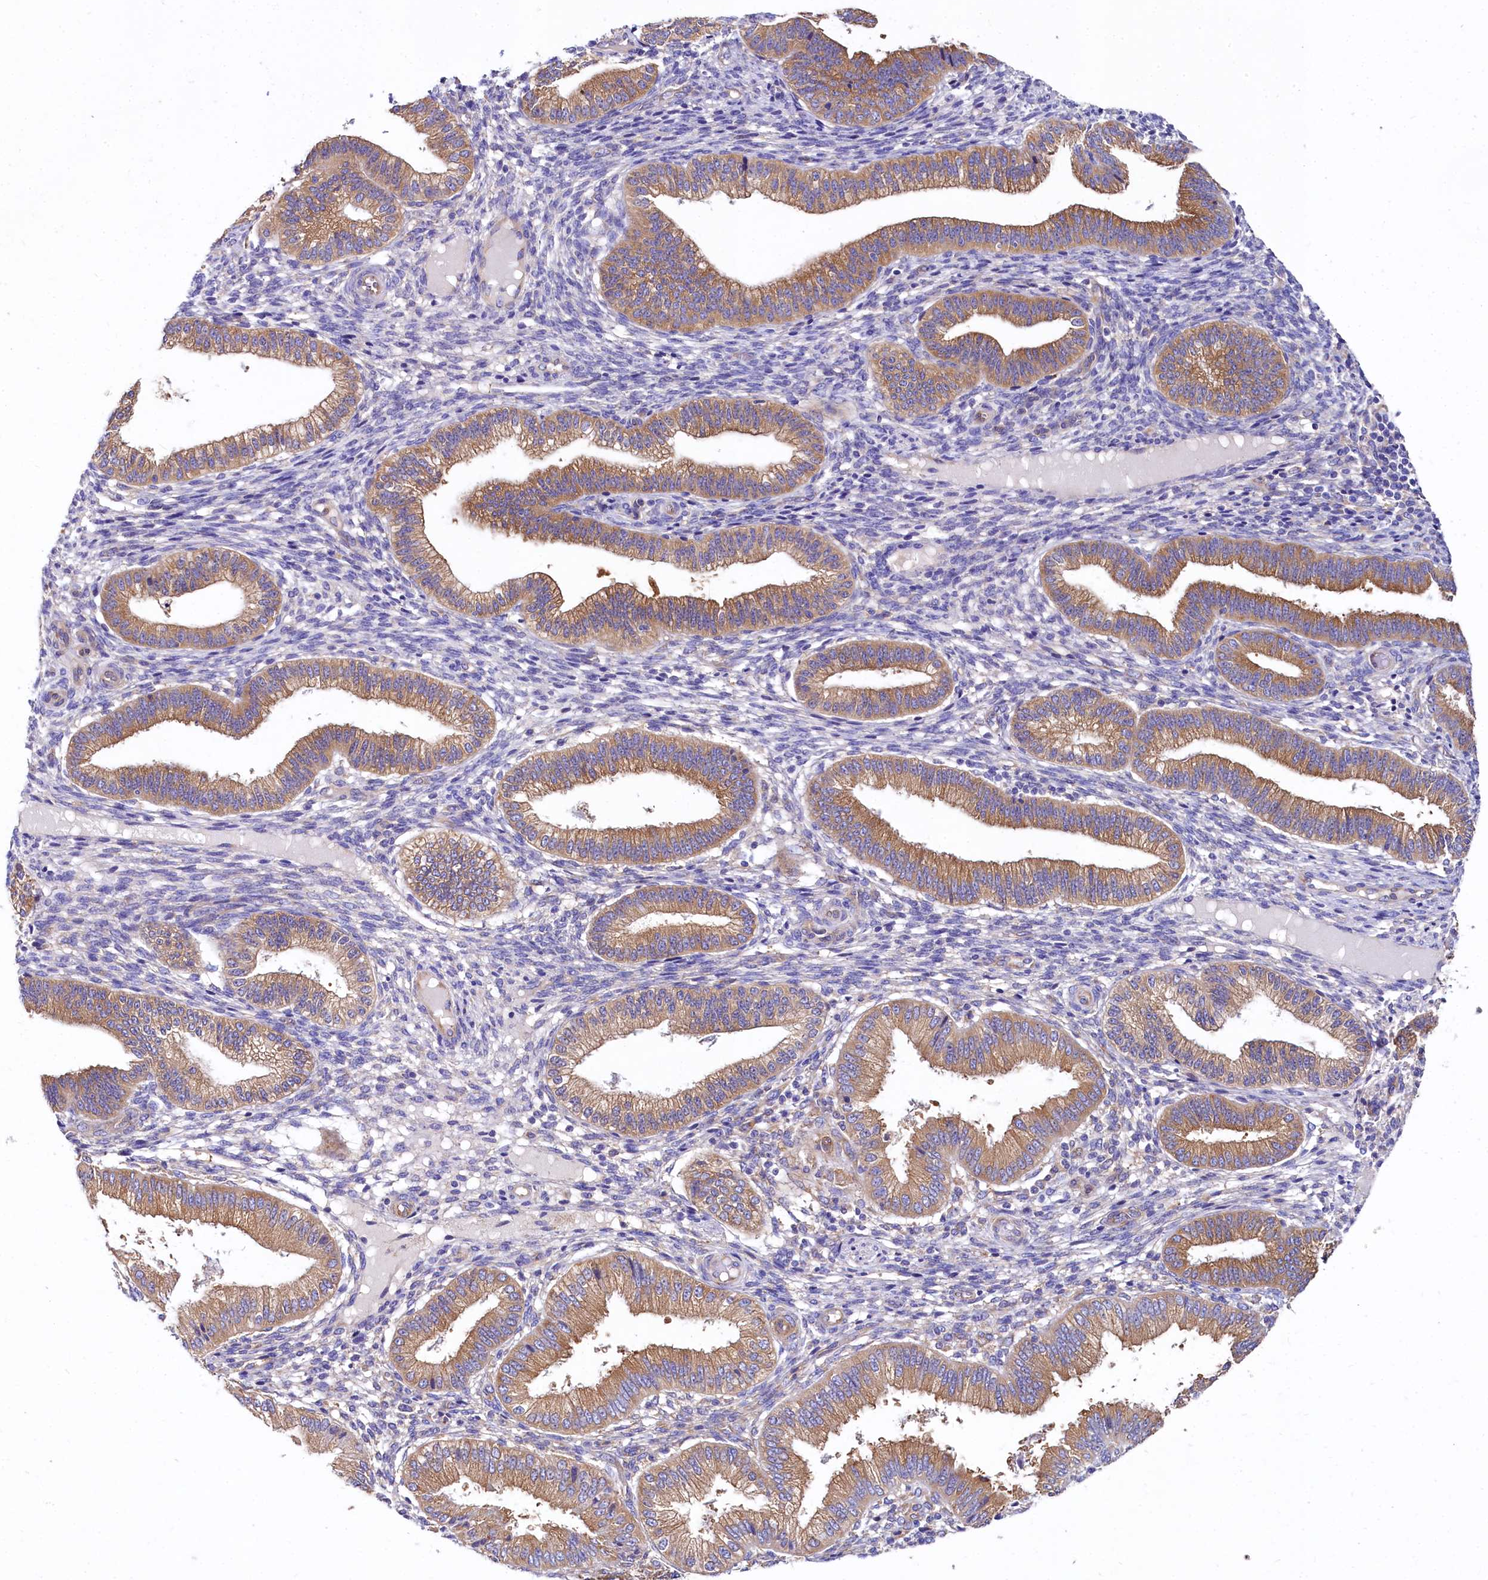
{"staining": {"intensity": "weak", "quantity": "<25%", "location": "cytoplasmic/membranous"}, "tissue": "endometrium", "cell_type": "Cells in endometrial stroma", "image_type": "normal", "snomed": [{"axis": "morphology", "description": "Normal tissue, NOS"}, {"axis": "topography", "description": "Endometrium"}], "caption": "This is an IHC histopathology image of normal human endometrium. There is no staining in cells in endometrial stroma.", "gene": "QARS1", "patient": {"sex": "female", "age": 39}}